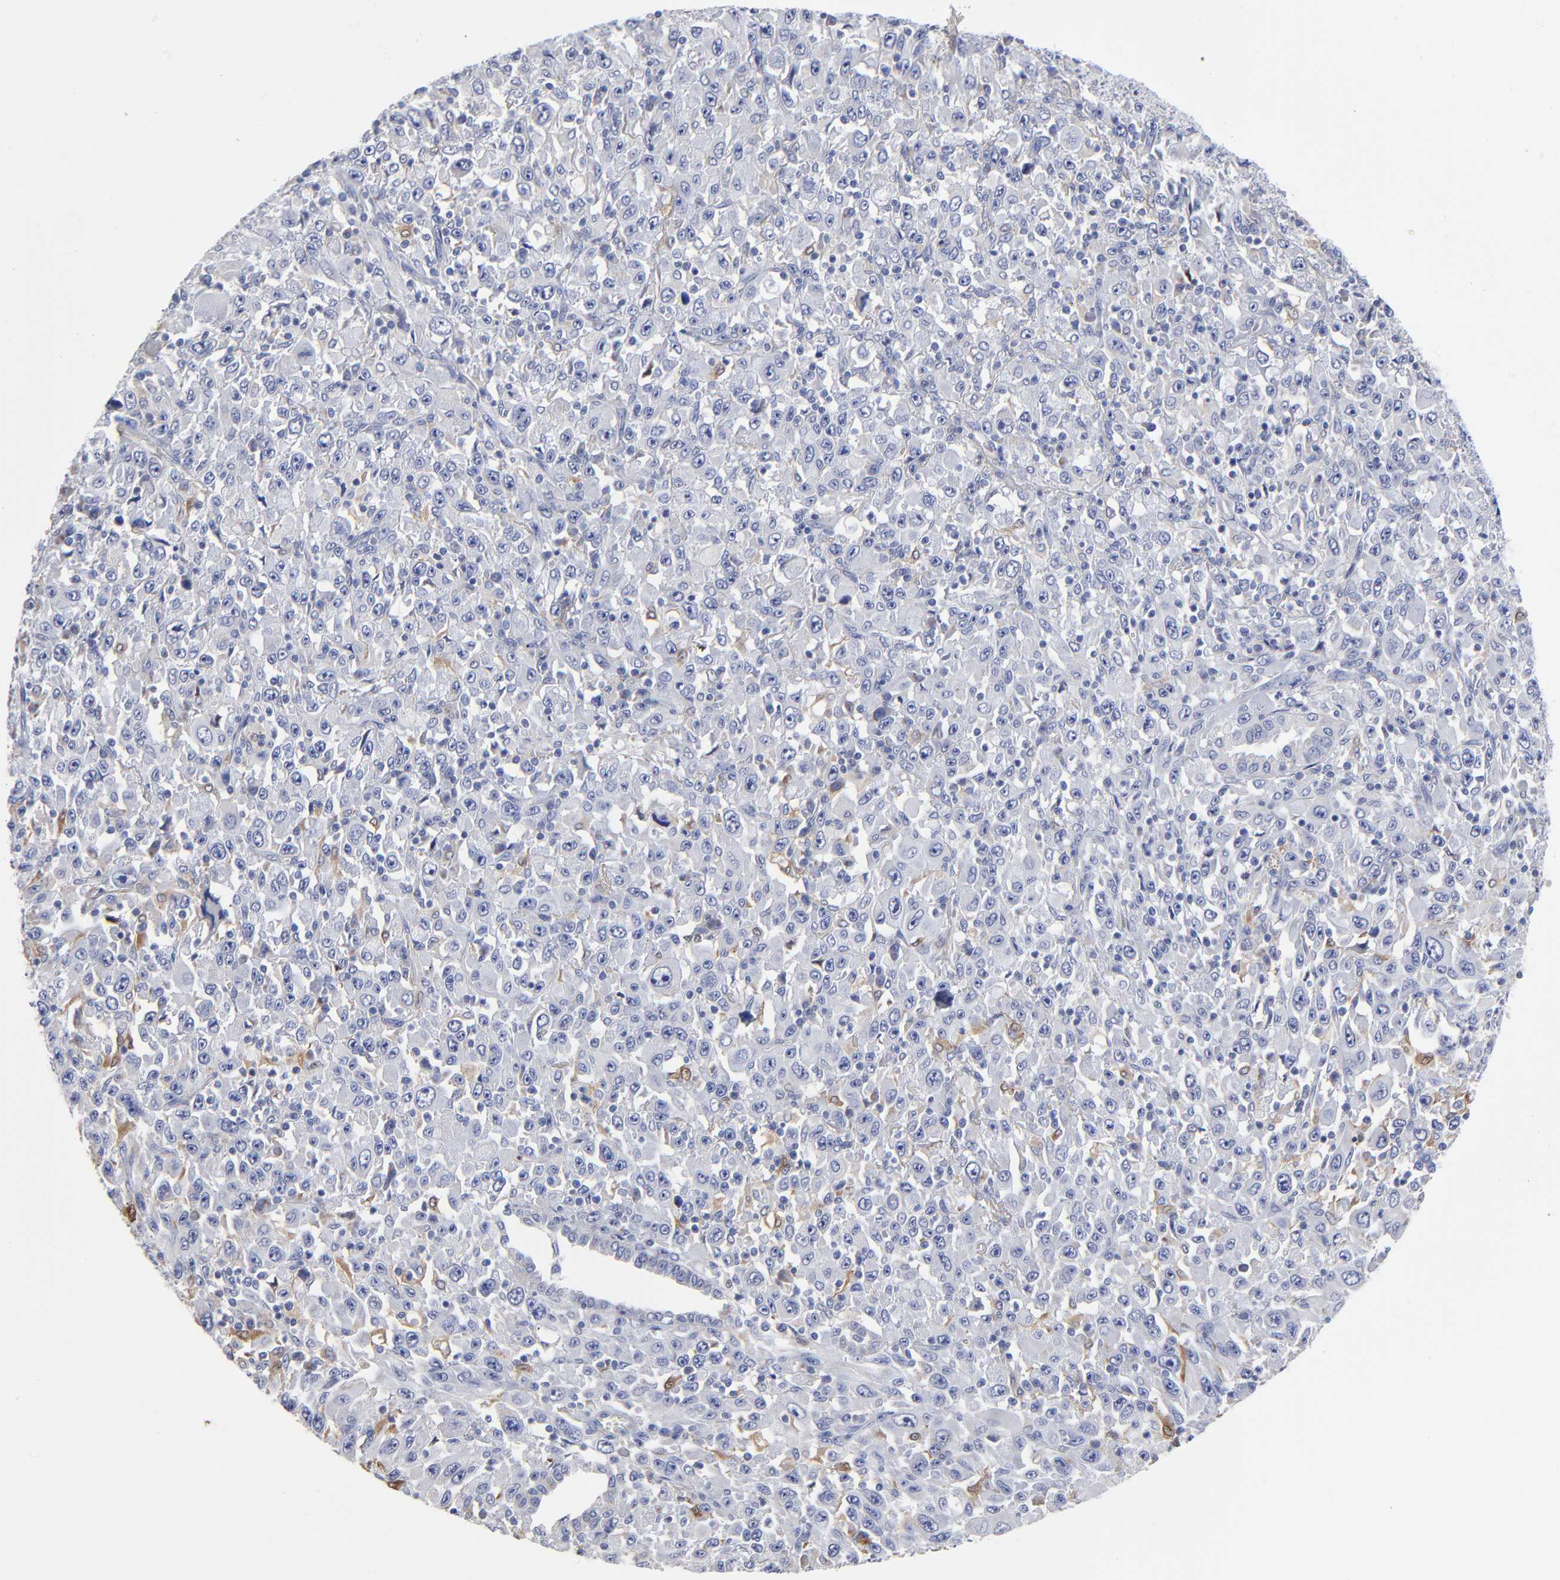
{"staining": {"intensity": "negative", "quantity": "none", "location": "none"}, "tissue": "melanoma", "cell_type": "Tumor cells", "image_type": "cancer", "snomed": [{"axis": "morphology", "description": "Malignant melanoma, Metastatic site"}, {"axis": "topography", "description": "Skin"}], "caption": "Immunohistochemical staining of malignant melanoma (metastatic site) exhibits no significant expression in tumor cells. Brightfield microscopy of immunohistochemistry (IHC) stained with DAB (brown) and hematoxylin (blue), captured at high magnification.", "gene": "PTP4A1", "patient": {"sex": "female", "age": 56}}